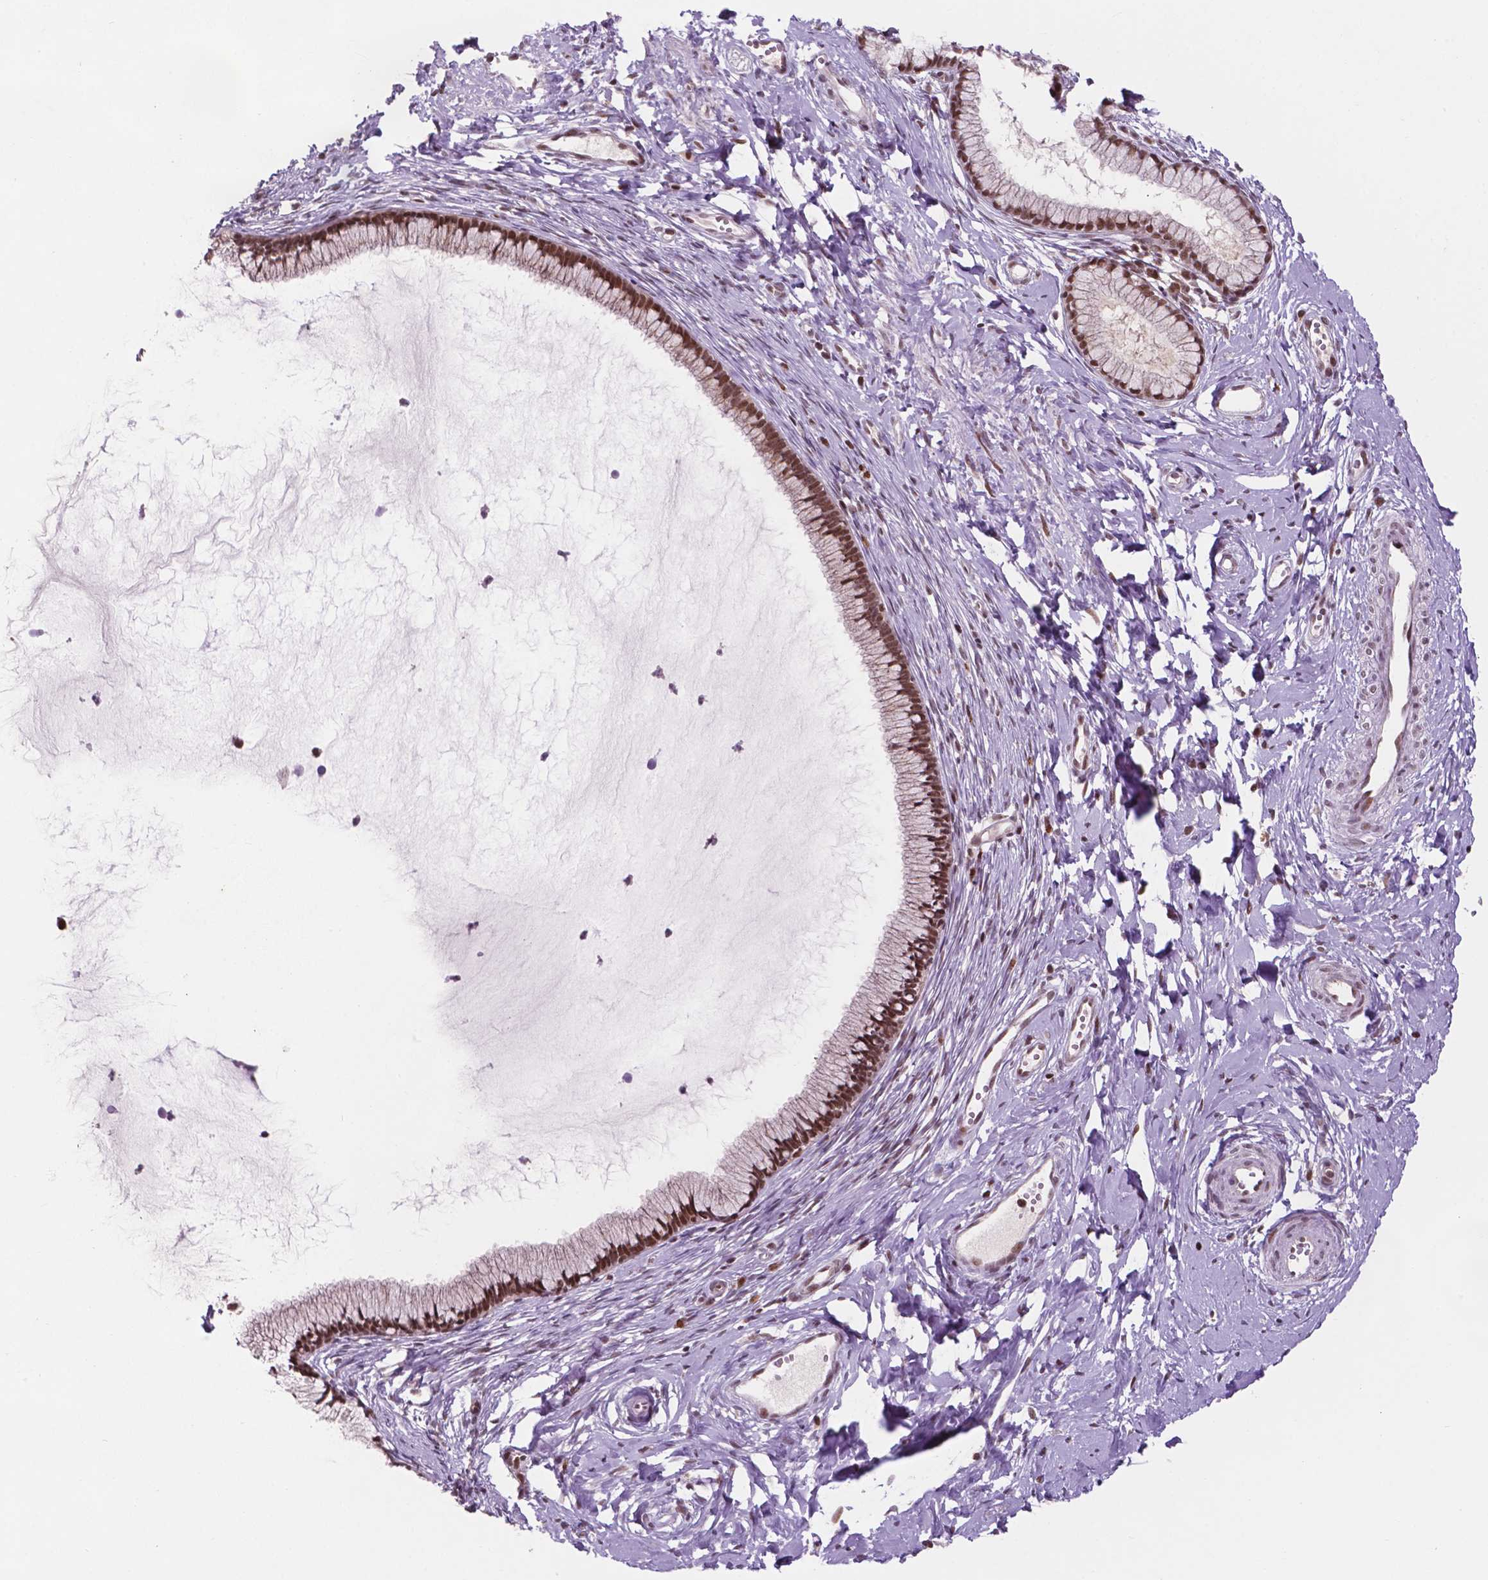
{"staining": {"intensity": "strong", "quantity": ">75%", "location": "nuclear"}, "tissue": "cervix", "cell_type": "Glandular cells", "image_type": "normal", "snomed": [{"axis": "morphology", "description": "Normal tissue, NOS"}, {"axis": "topography", "description": "Cervix"}], "caption": "The photomicrograph shows staining of benign cervix, revealing strong nuclear protein positivity (brown color) within glandular cells. (DAB IHC with brightfield microscopy, high magnification).", "gene": "PER2", "patient": {"sex": "female", "age": 40}}